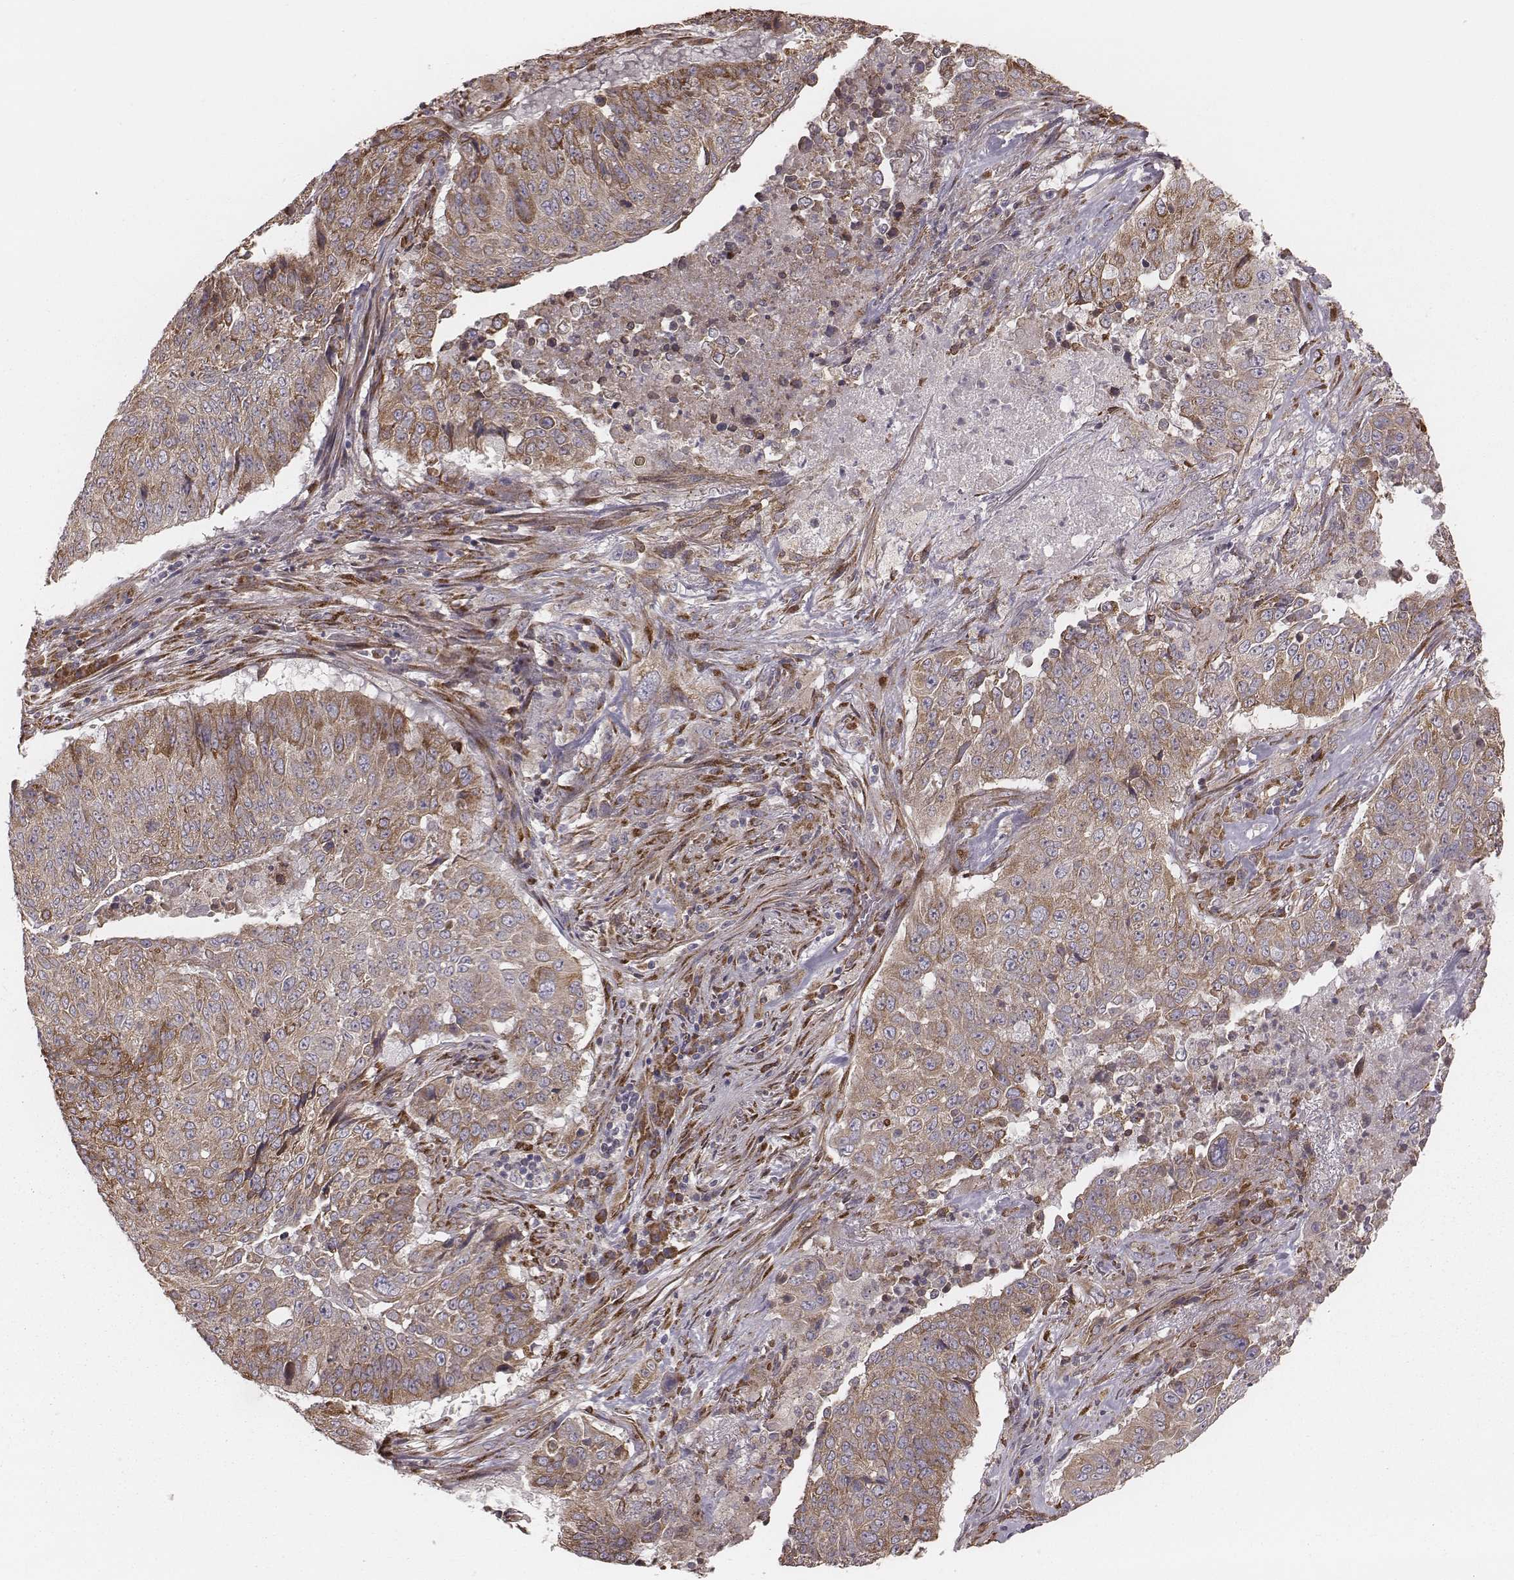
{"staining": {"intensity": "moderate", "quantity": "25%-75%", "location": "cytoplasmic/membranous"}, "tissue": "lung cancer", "cell_type": "Tumor cells", "image_type": "cancer", "snomed": [{"axis": "morphology", "description": "Normal tissue, NOS"}, {"axis": "morphology", "description": "Squamous cell carcinoma, NOS"}, {"axis": "topography", "description": "Bronchus"}, {"axis": "topography", "description": "Lung"}], "caption": "Brown immunohistochemical staining in lung cancer exhibits moderate cytoplasmic/membranous expression in about 25%-75% of tumor cells.", "gene": "PALMD", "patient": {"sex": "male", "age": 64}}